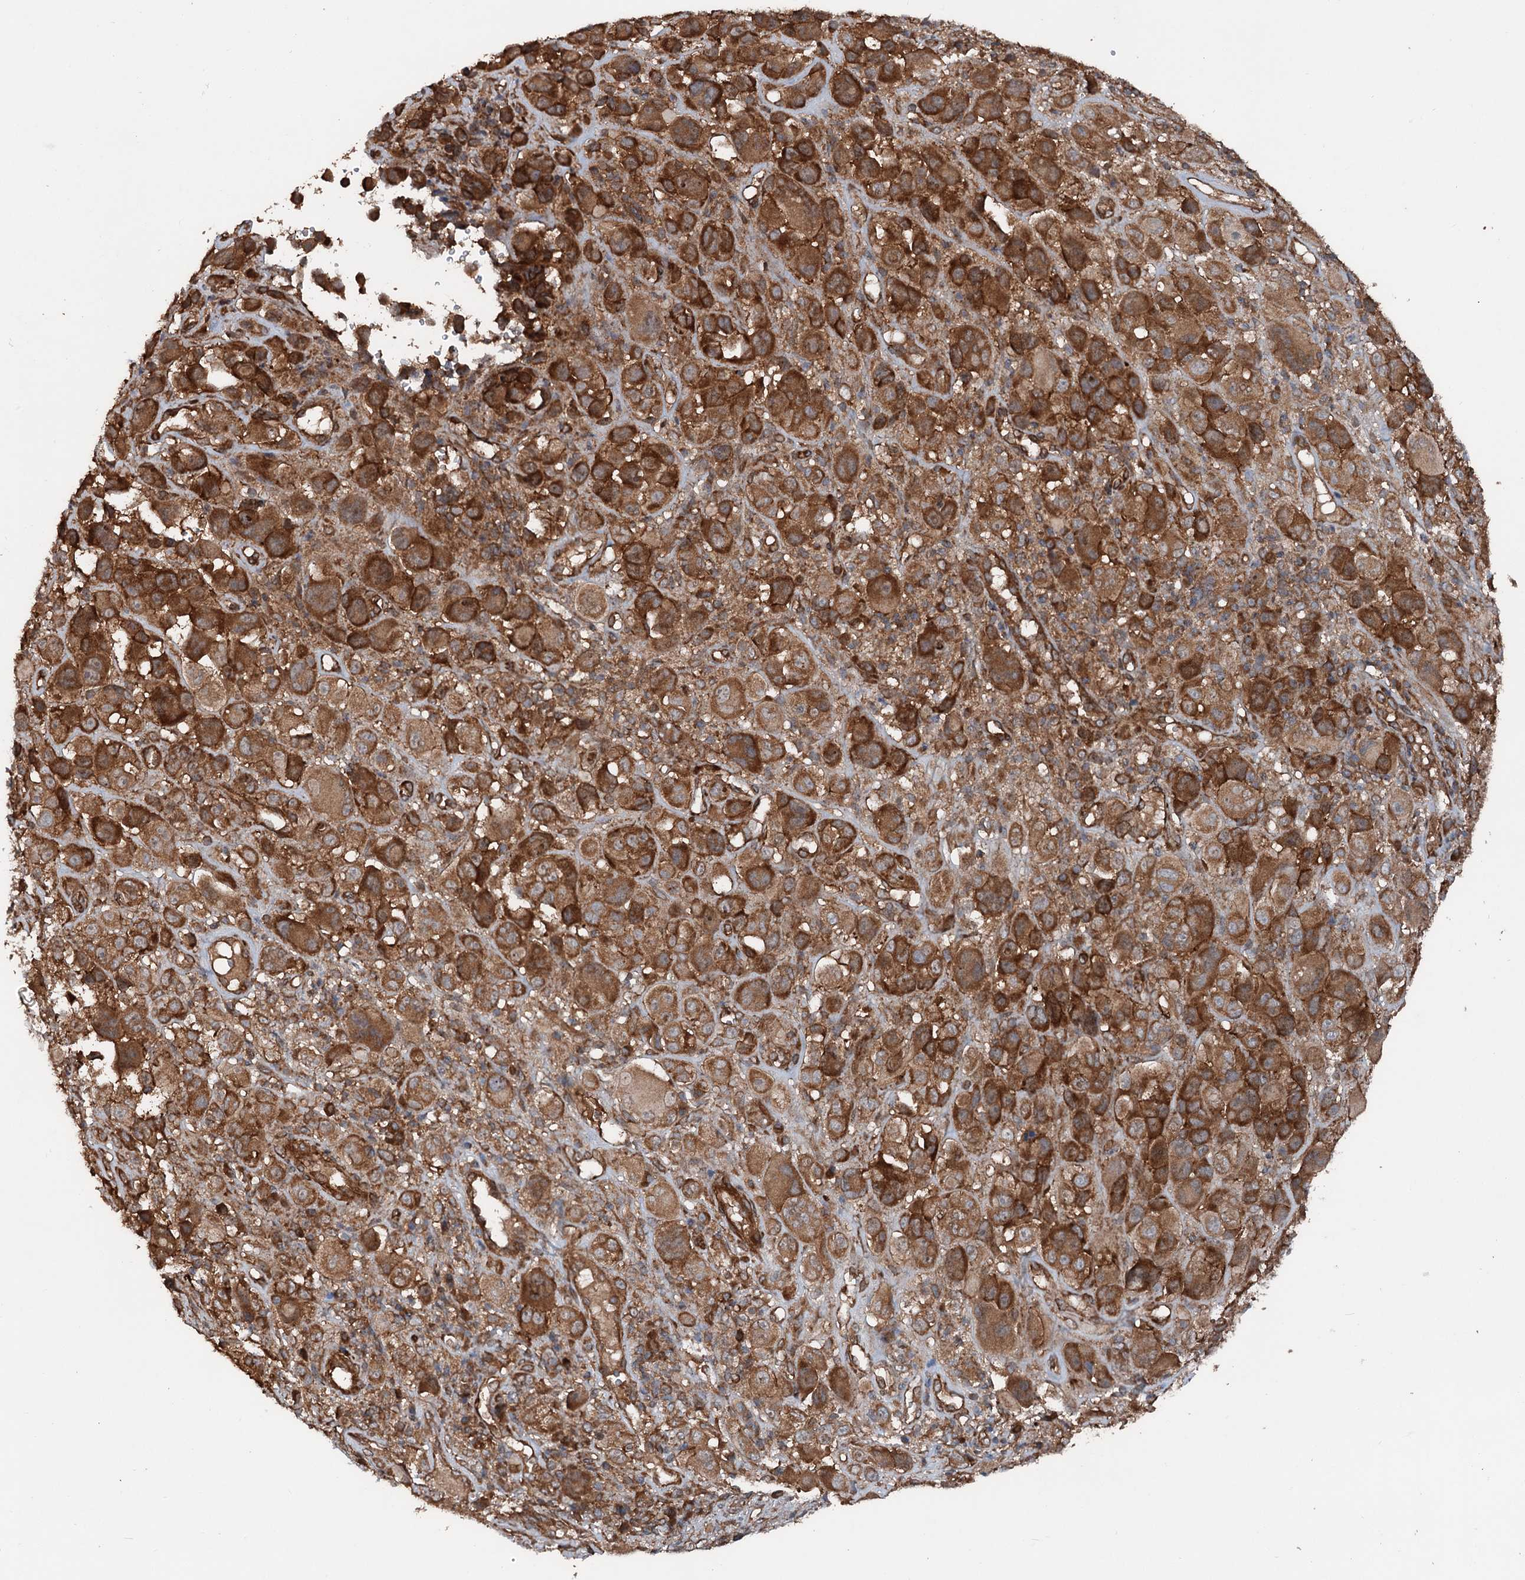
{"staining": {"intensity": "strong", "quantity": ">75%", "location": "cytoplasmic/membranous"}, "tissue": "melanoma", "cell_type": "Tumor cells", "image_type": "cancer", "snomed": [{"axis": "morphology", "description": "Malignant melanoma, NOS"}, {"axis": "topography", "description": "Skin of trunk"}], "caption": "Immunohistochemical staining of human melanoma demonstrates high levels of strong cytoplasmic/membranous positivity in approximately >75% of tumor cells. (DAB (3,3'-diaminobenzidine) = brown stain, brightfield microscopy at high magnification).", "gene": "RNF214", "patient": {"sex": "male", "age": 71}}